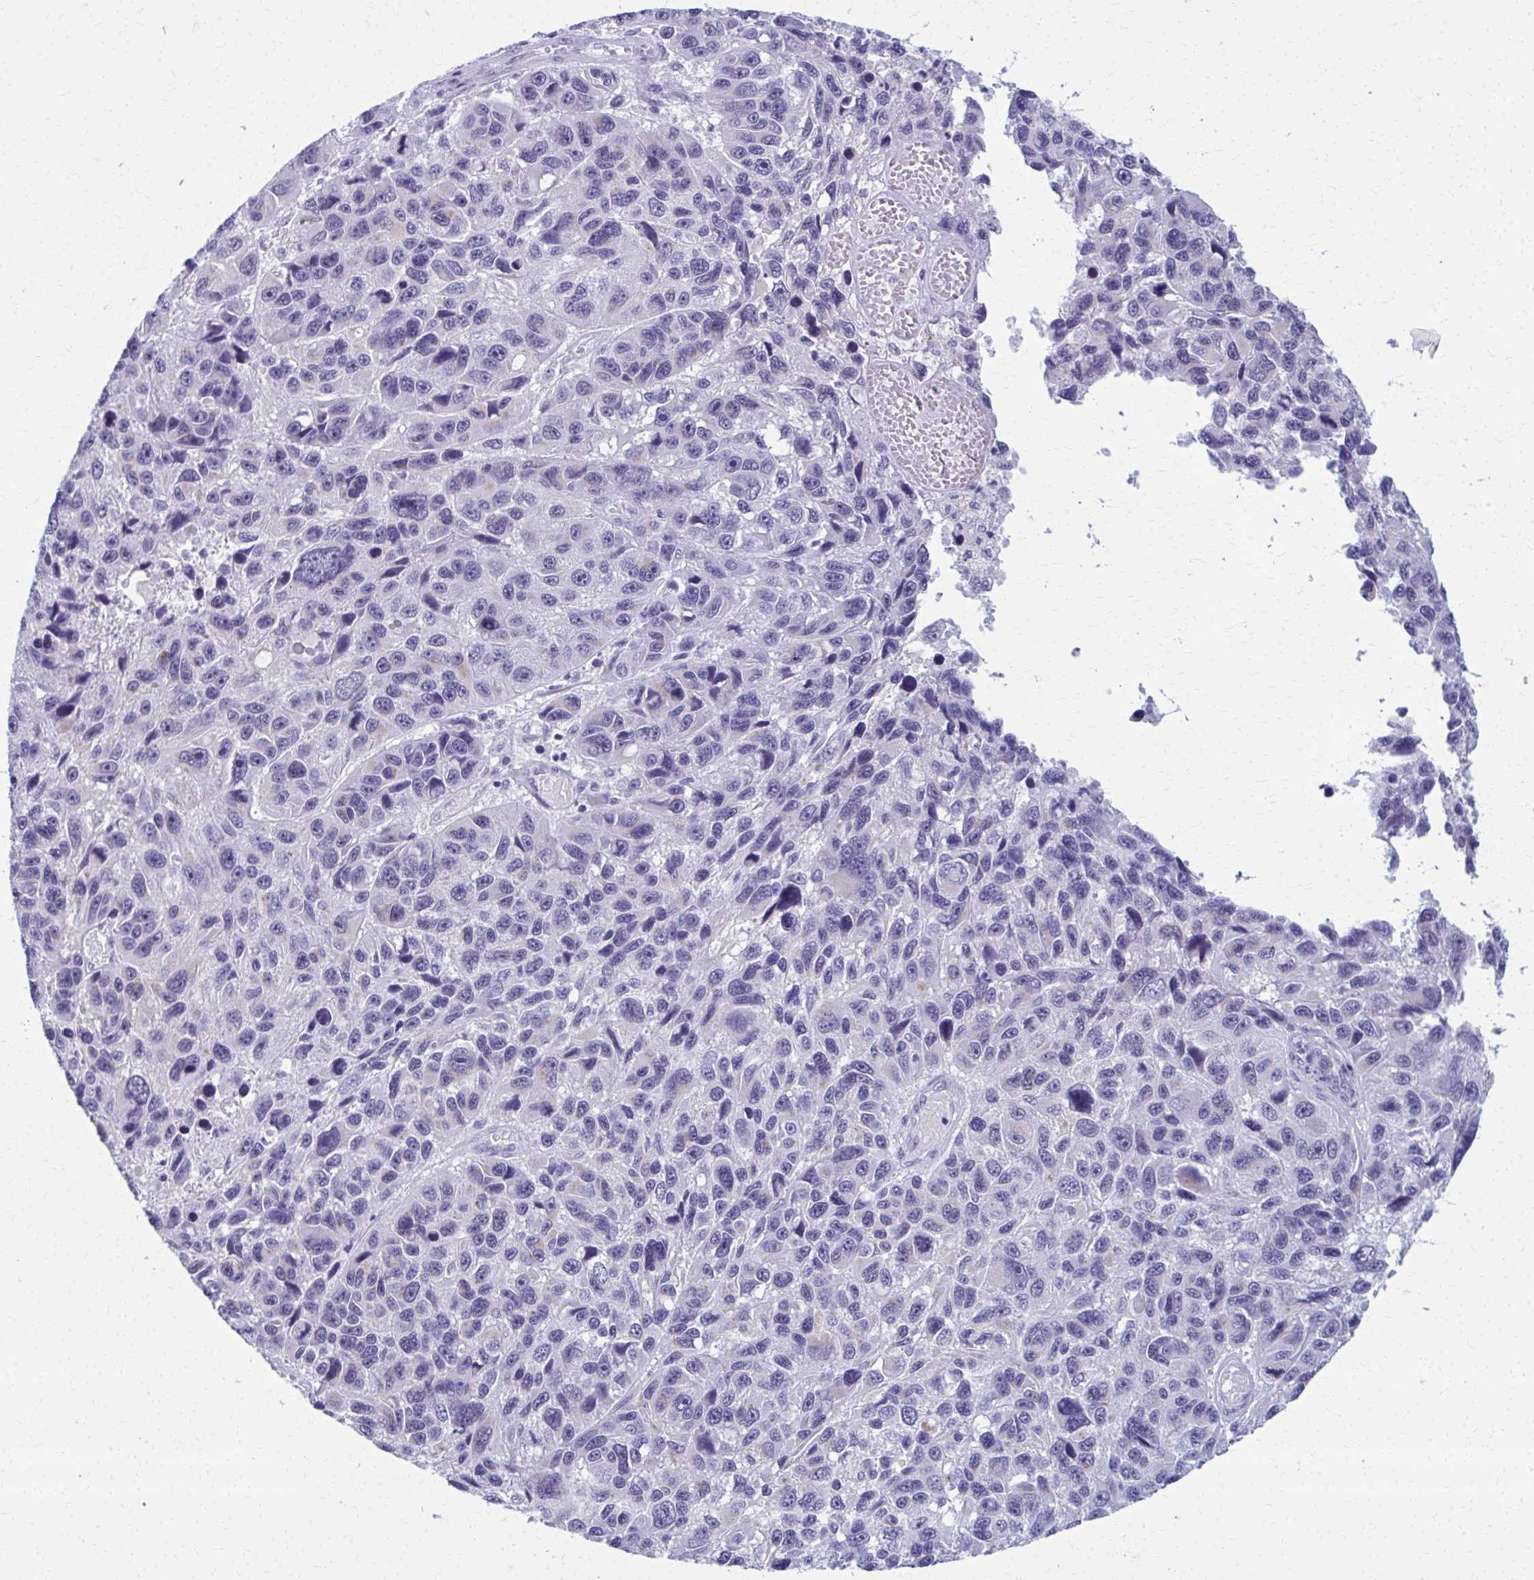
{"staining": {"intensity": "negative", "quantity": "none", "location": "none"}, "tissue": "melanoma", "cell_type": "Tumor cells", "image_type": "cancer", "snomed": [{"axis": "morphology", "description": "Malignant melanoma, NOS"}, {"axis": "topography", "description": "Skin"}], "caption": "There is no significant expression in tumor cells of malignant melanoma.", "gene": "SCLY", "patient": {"sex": "male", "age": 53}}